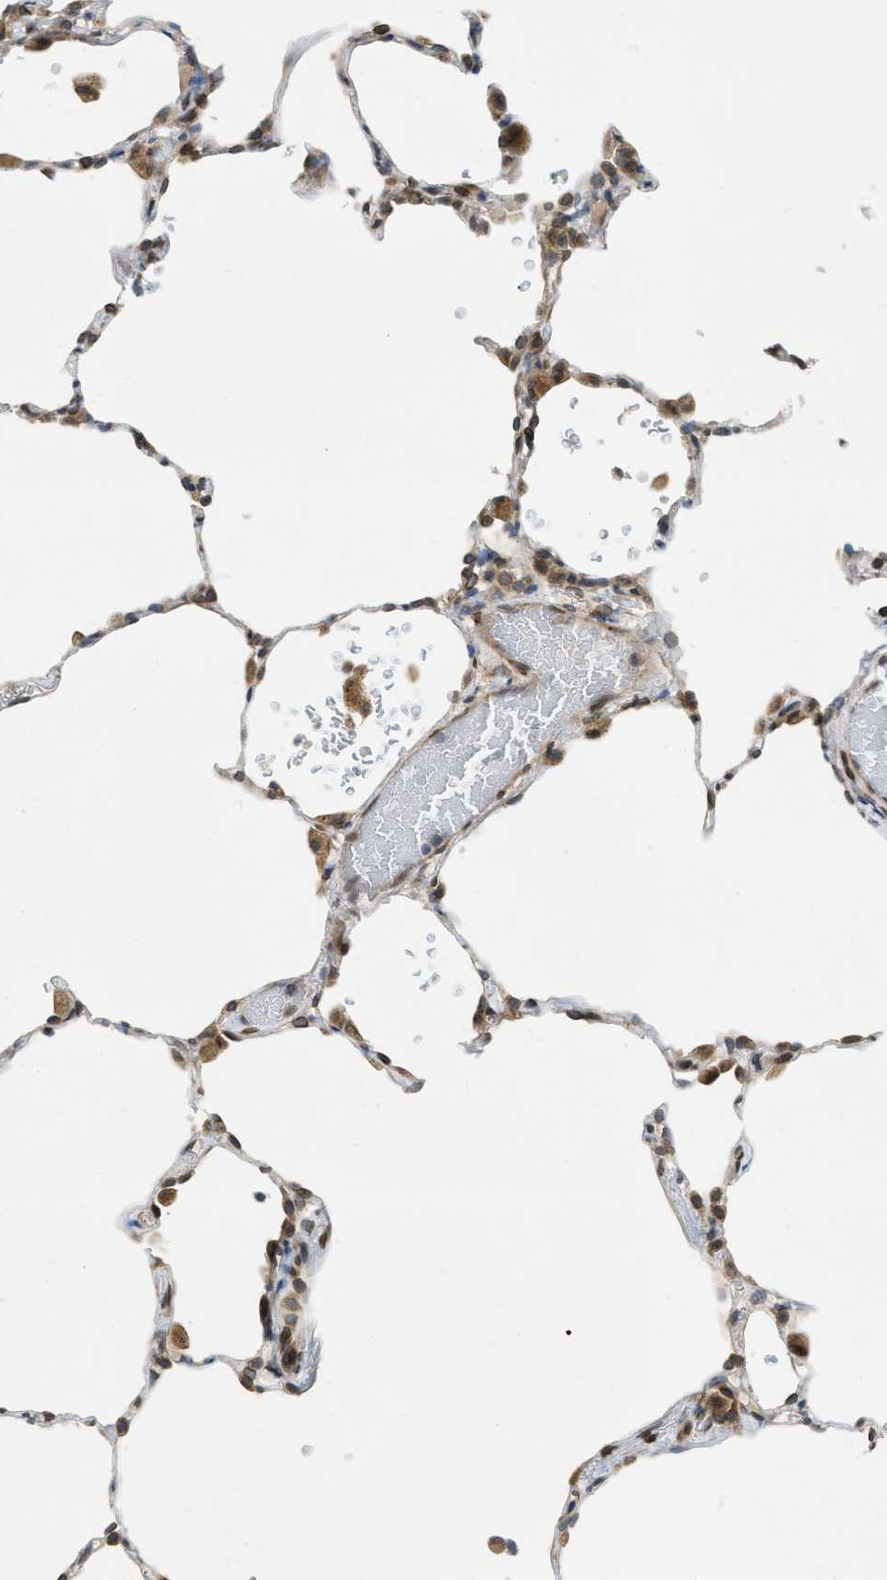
{"staining": {"intensity": "moderate", "quantity": "<25%", "location": "cytoplasmic/membranous"}, "tissue": "lung", "cell_type": "Alveolar cells", "image_type": "normal", "snomed": [{"axis": "morphology", "description": "Normal tissue, NOS"}, {"axis": "topography", "description": "Lung"}], "caption": "Lung stained with IHC demonstrates moderate cytoplasmic/membranous staining in approximately <25% of alveolar cells. (brown staining indicates protein expression, while blue staining denotes nuclei).", "gene": "EIF2AK3", "patient": {"sex": "female", "age": 49}}